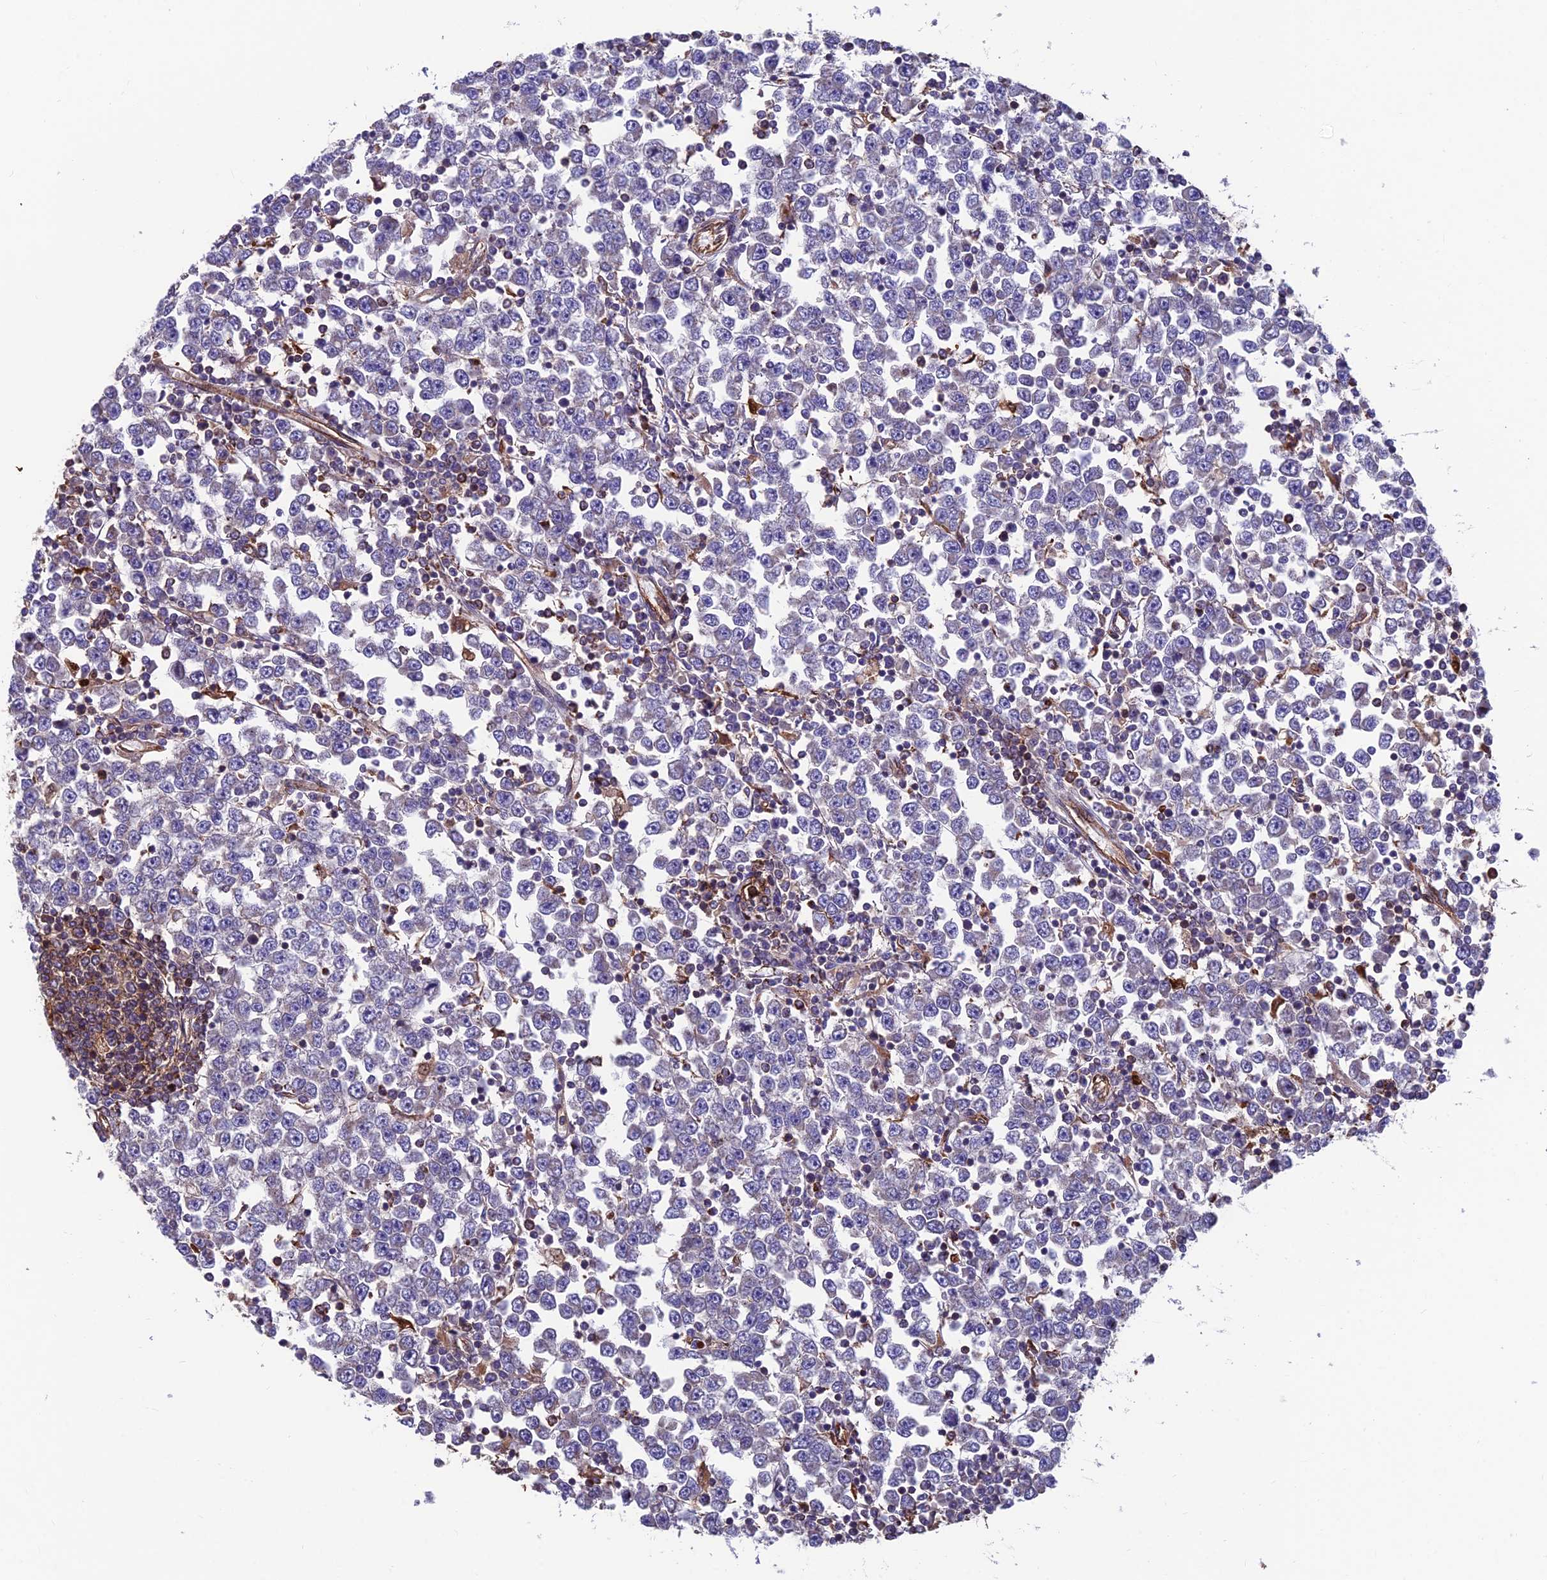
{"staining": {"intensity": "negative", "quantity": "none", "location": "none"}, "tissue": "testis cancer", "cell_type": "Tumor cells", "image_type": "cancer", "snomed": [{"axis": "morphology", "description": "Seminoma, NOS"}, {"axis": "topography", "description": "Testis"}], "caption": "A histopathology image of human seminoma (testis) is negative for staining in tumor cells.", "gene": "RTN4RL1", "patient": {"sex": "male", "age": 65}}